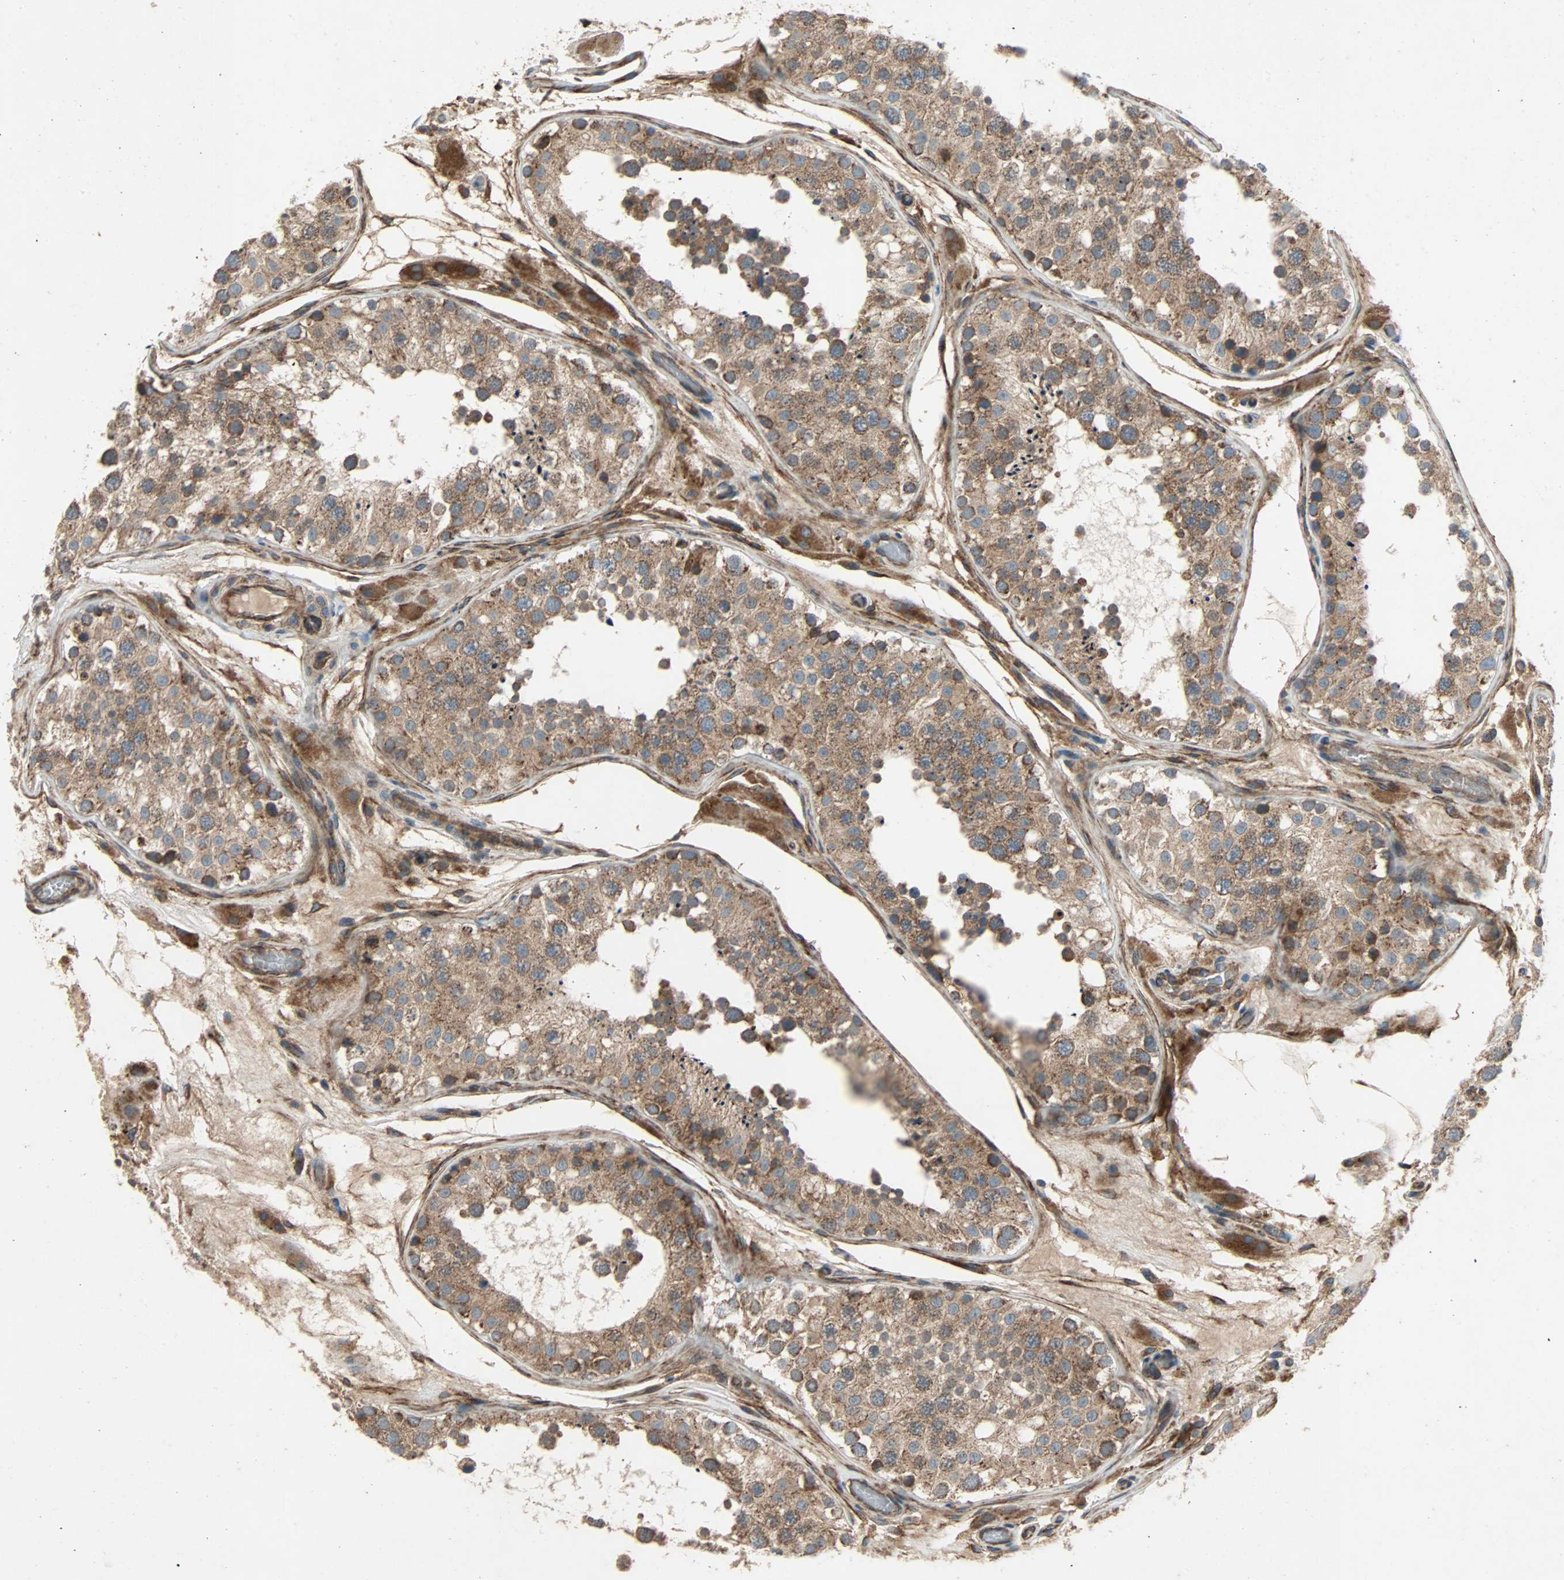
{"staining": {"intensity": "moderate", "quantity": ">75%", "location": "cytoplasmic/membranous"}, "tissue": "testis", "cell_type": "Cells in seminiferous ducts", "image_type": "normal", "snomed": [{"axis": "morphology", "description": "Normal tissue, NOS"}, {"axis": "topography", "description": "Testis"}], "caption": "A medium amount of moderate cytoplasmic/membranous staining is present in approximately >75% of cells in seminiferous ducts in unremarkable testis.", "gene": "XYLT1", "patient": {"sex": "male", "age": 26}}